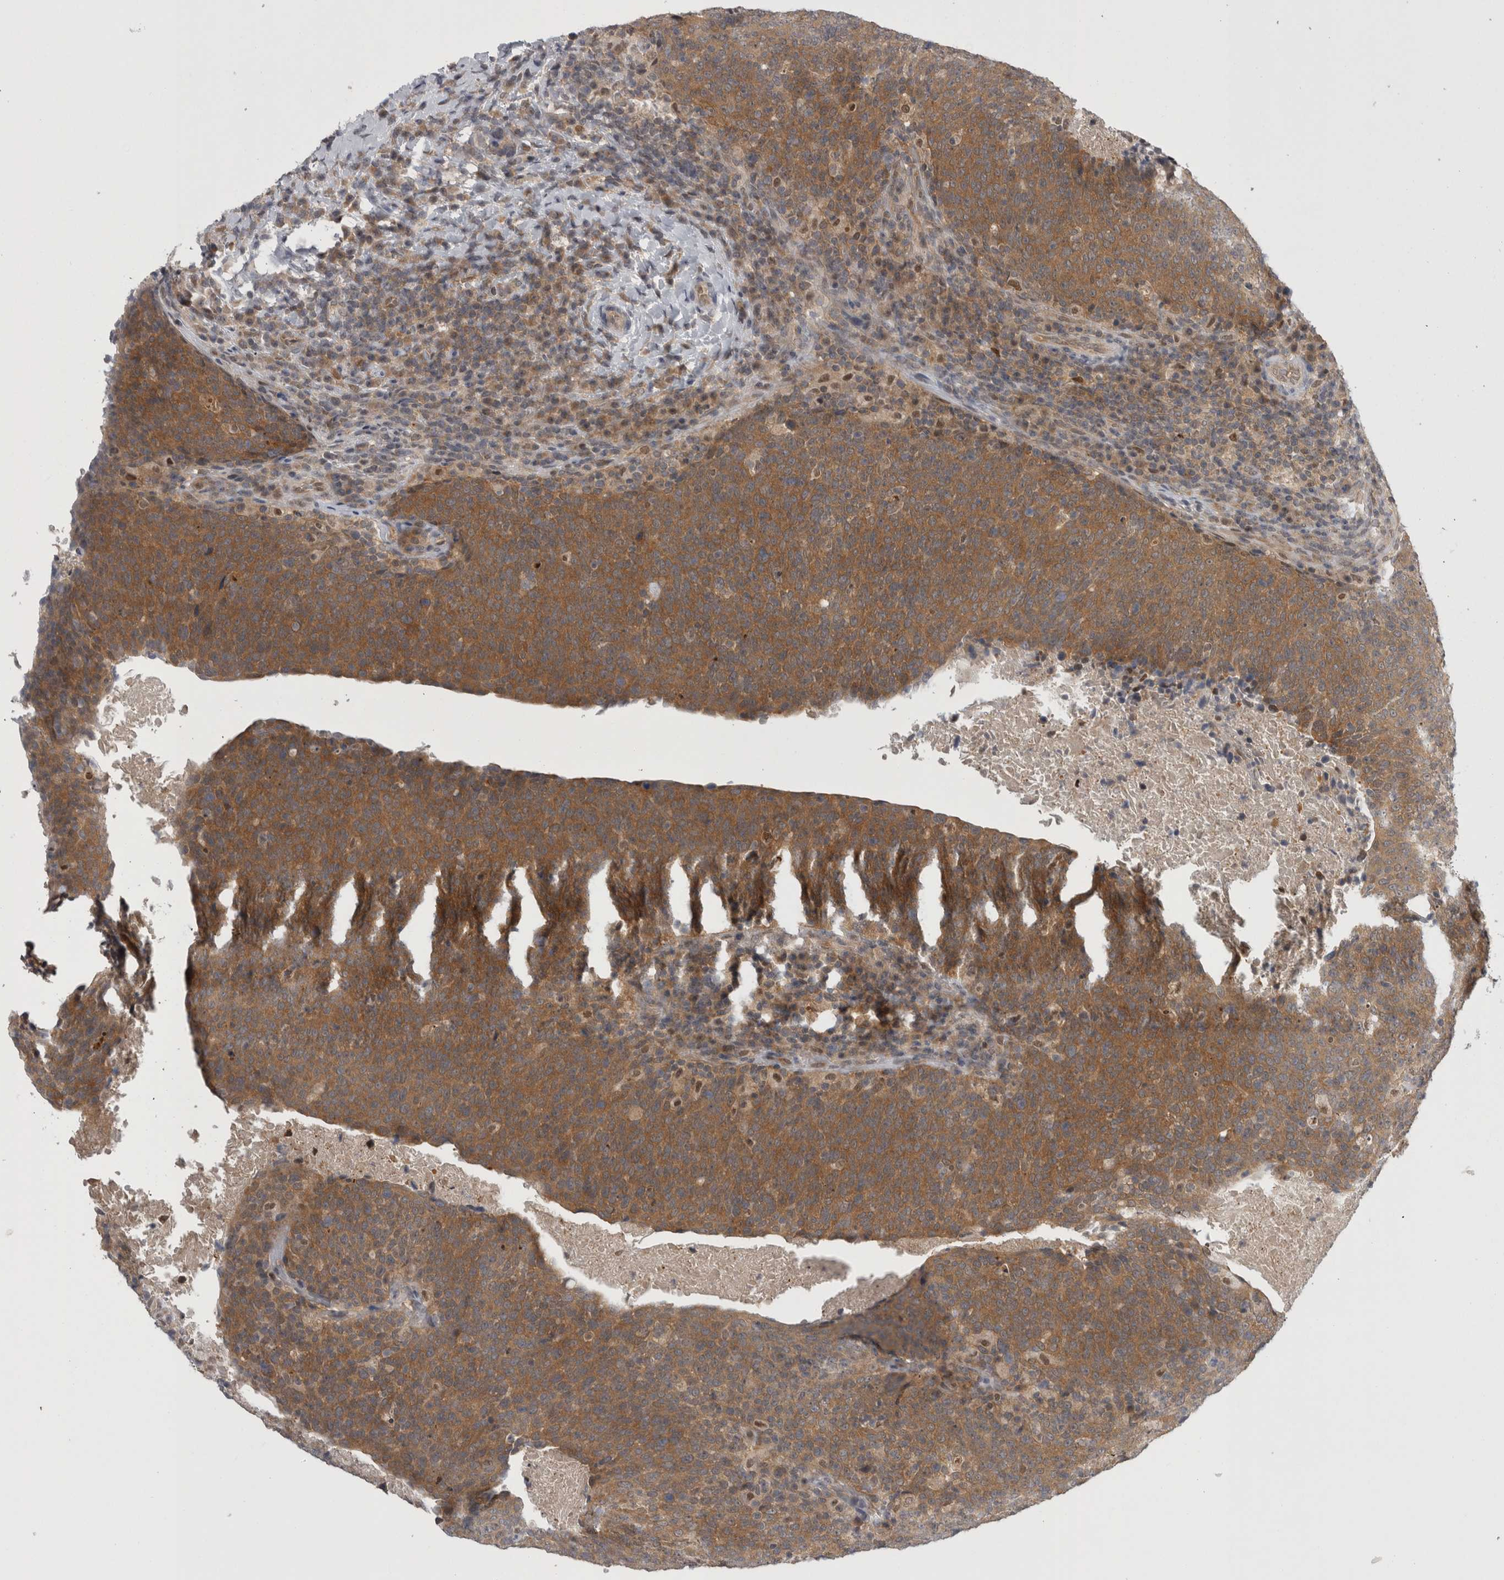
{"staining": {"intensity": "moderate", "quantity": ">75%", "location": "cytoplasmic/membranous"}, "tissue": "head and neck cancer", "cell_type": "Tumor cells", "image_type": "cancer", "snomed": [{"axis": "morphology", "description": "Squamous cell carcinoma, NOS"}, {"axis": "morphology", "description": "Squamous cell carcinoma, metastatic, NOS"}, {"axis": "topography", "description": "Lymph node"}, {"axis": "topography", "description": "Head-Neck"}], "caption": "The immunohistochemical stain shows moderate cytoplasmic/membranous staining in tumor cells of metastatic squamous cell carcinoma (head and neck) tissue.", "gene": "PSMB2", "patient": {"sex": "male", "age": 62}}